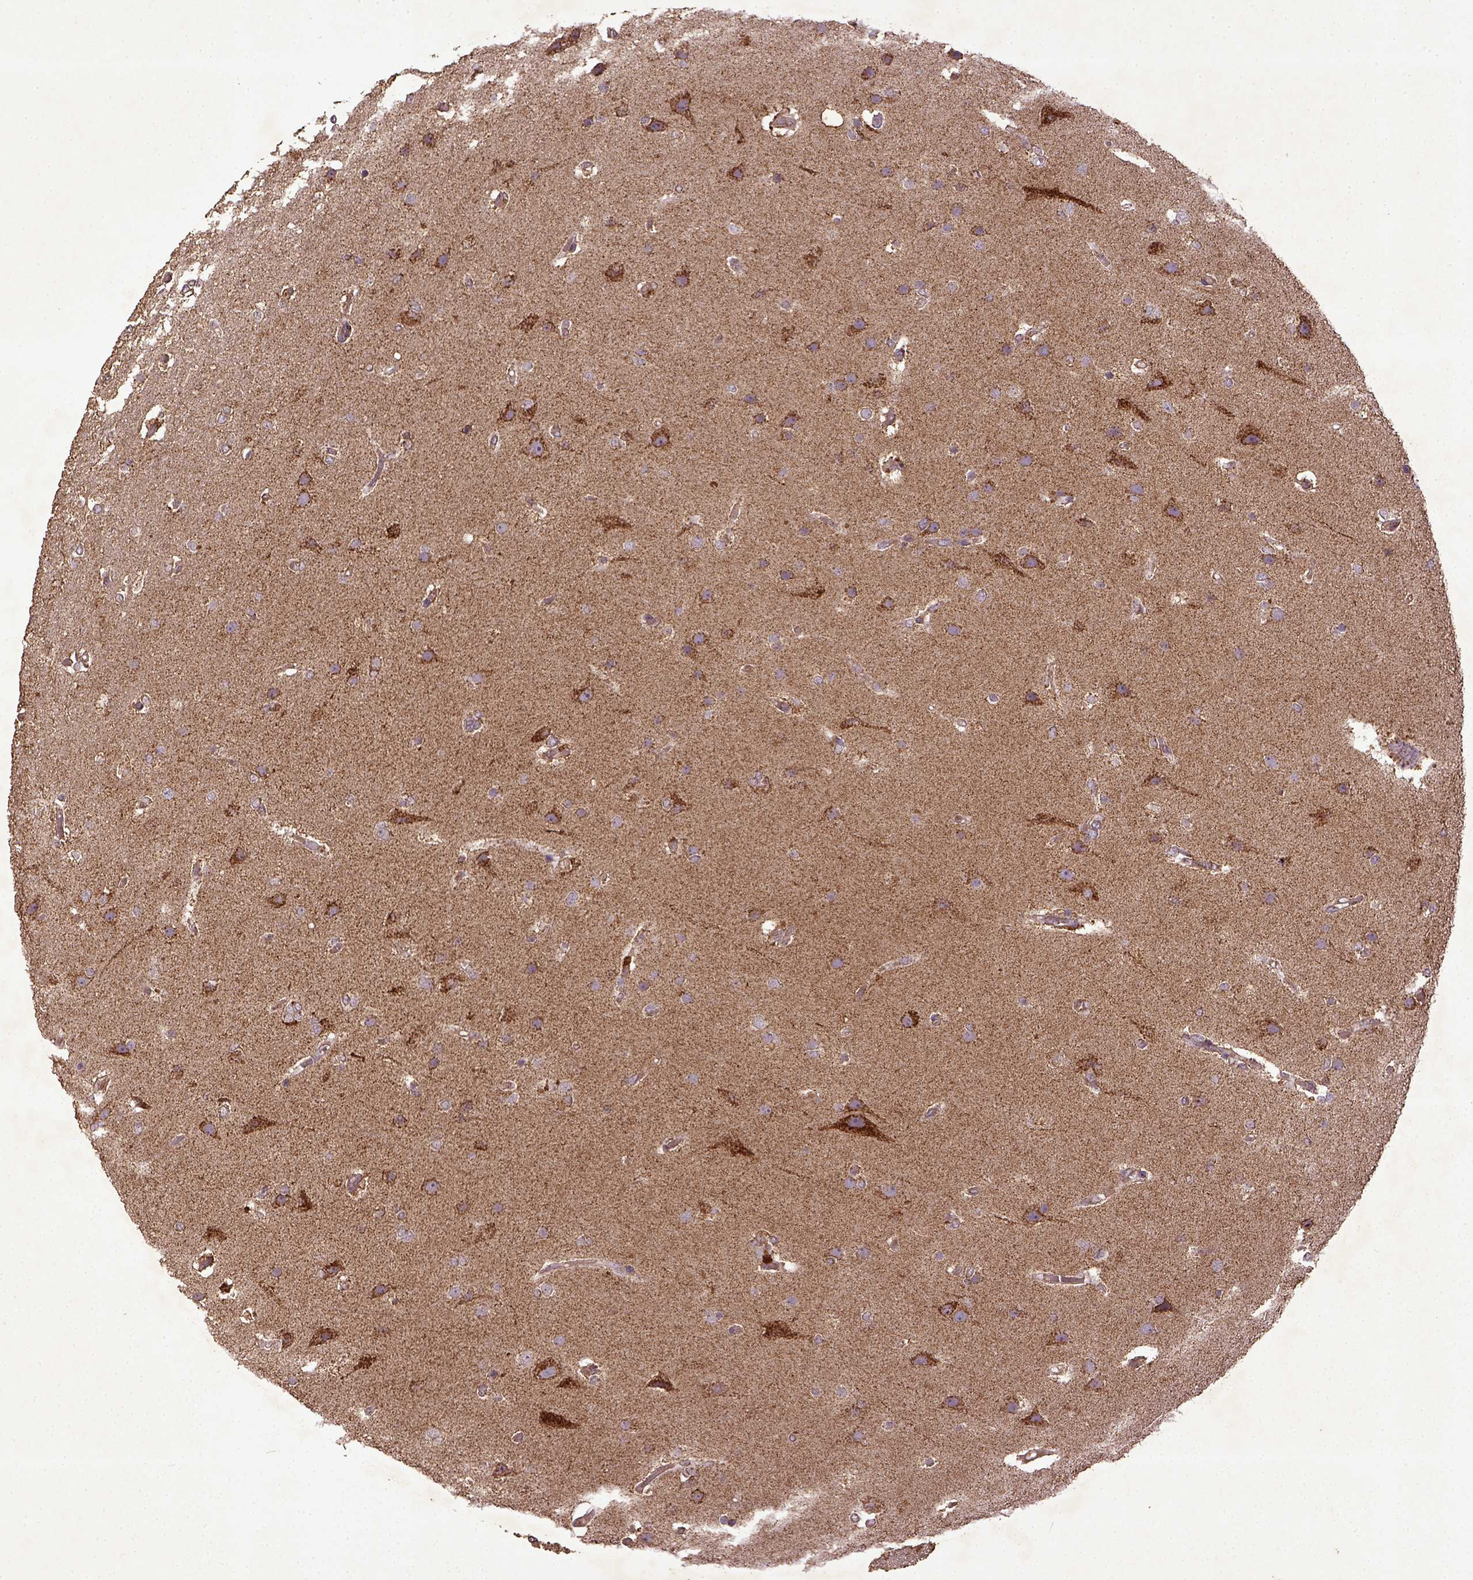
{"staining": {"intensity": "weak", "quantity": ">75%", "location": "cytoplasmic/membranous"}, "tissue": "glioma", "cell_type": "Tumor cells", "image_type": "cancer", "snomed": [{"axis": "morphology", "description": "Glioma, malignant, High grade"}, {"axis": "topography", "description": "Brain"}], "caption": "An image showing weak cytoplasmic/membranous staining in approximately >75% of tumor cells in high-grade glioma (malignant), as visualized by brown immunohistochemical staining.", "gene": "MT-CO1", "patient": {"sex": "female", "age": 61}}